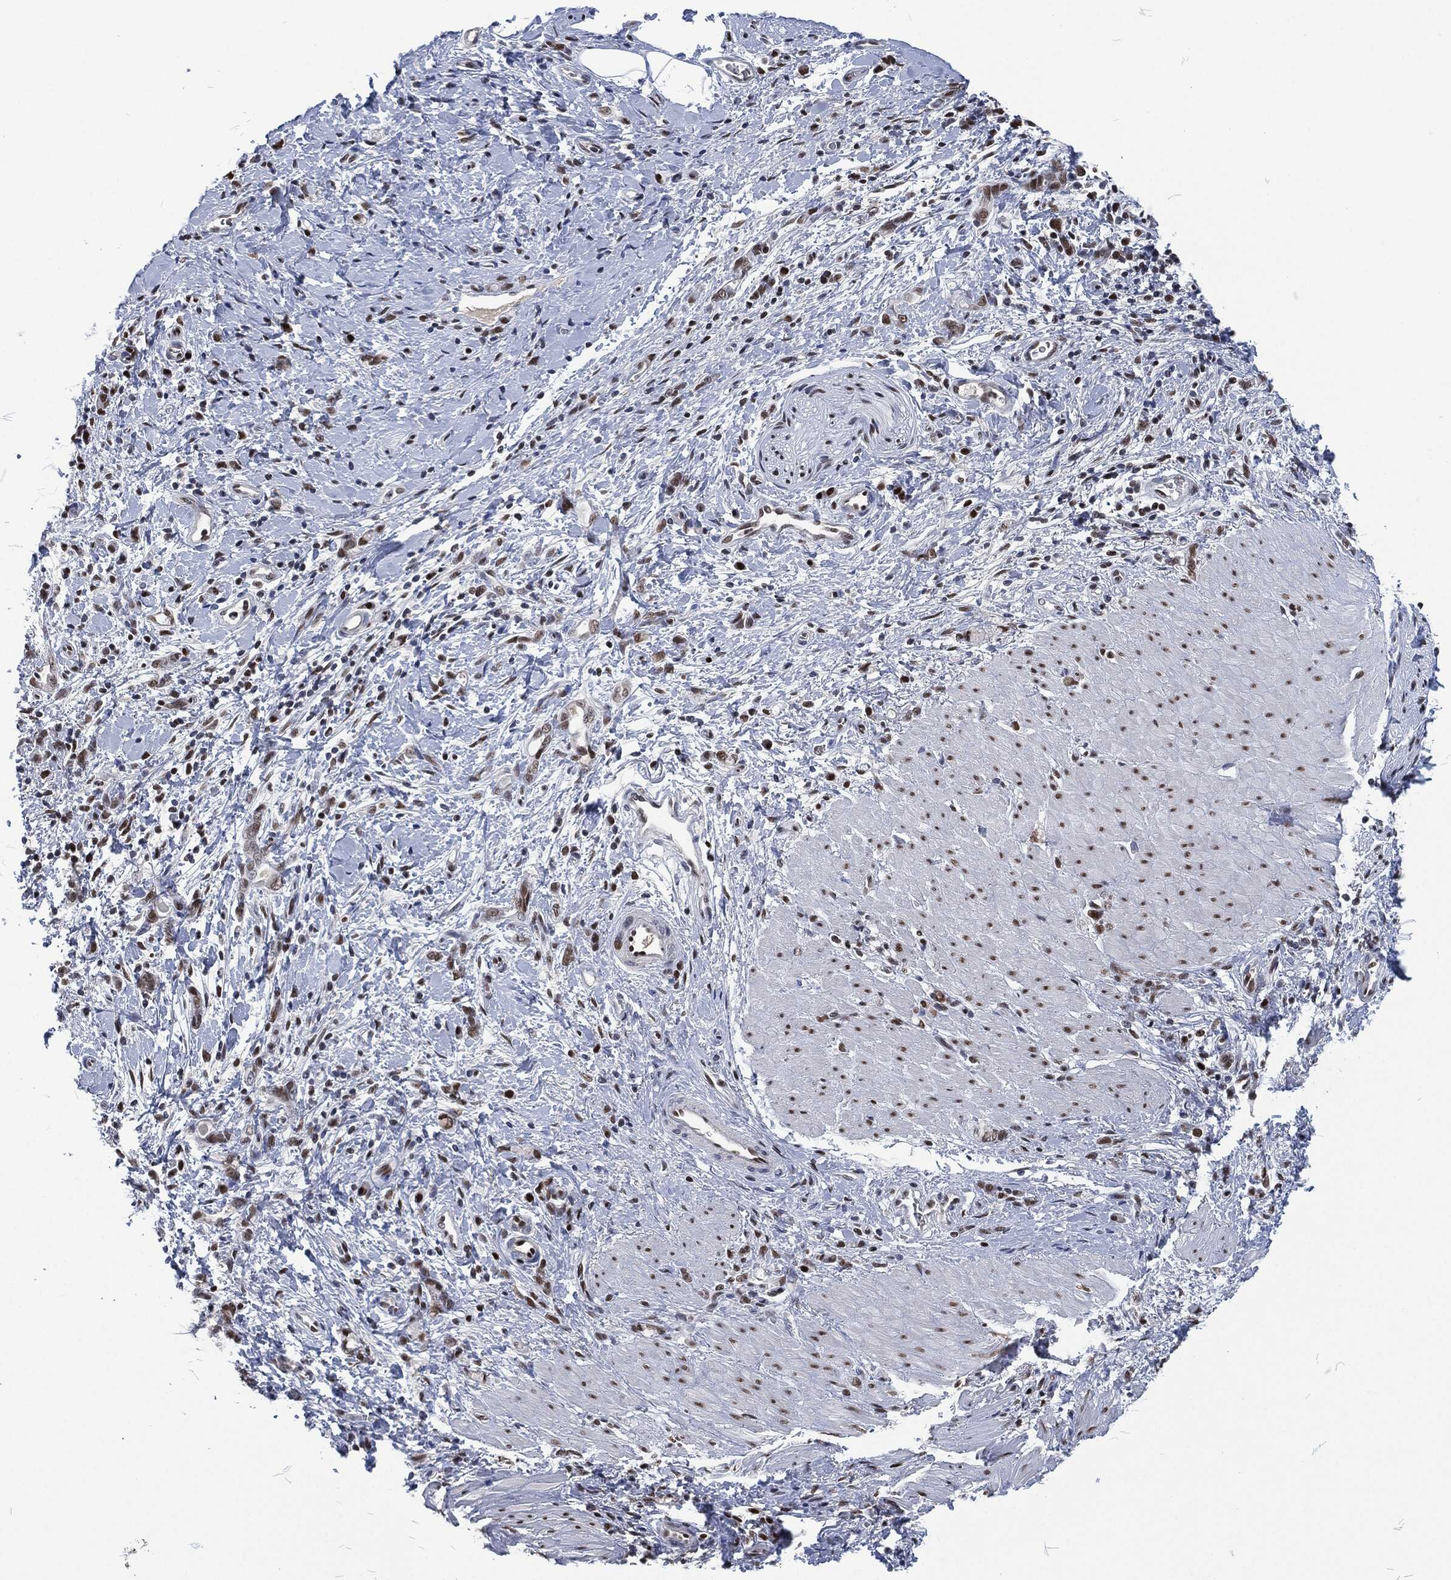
{"staining": {"intensity": "strong", "quantity": "25%-75%", "location": "nuclear"}, "tissue": "stomach cancer", "cell_type": "Tumor cells", "image_type": "cancer", "snomed": [{"axis": "morphology", "description": "Normal tissue, NOS"}, {"axis": "morphology", "description": "Adenocarcinoma, NOS"}, {"axis": "topography", "description": "Stomach"}], "caption": "DAB immunohistochemical staining of human adenocarcinoma (stomach) displays strong nuclear protein expression in approximately 25%-75% of tumor cells.", "gene": "DCPS", "patient": {"sex": "male", "age": 67}}